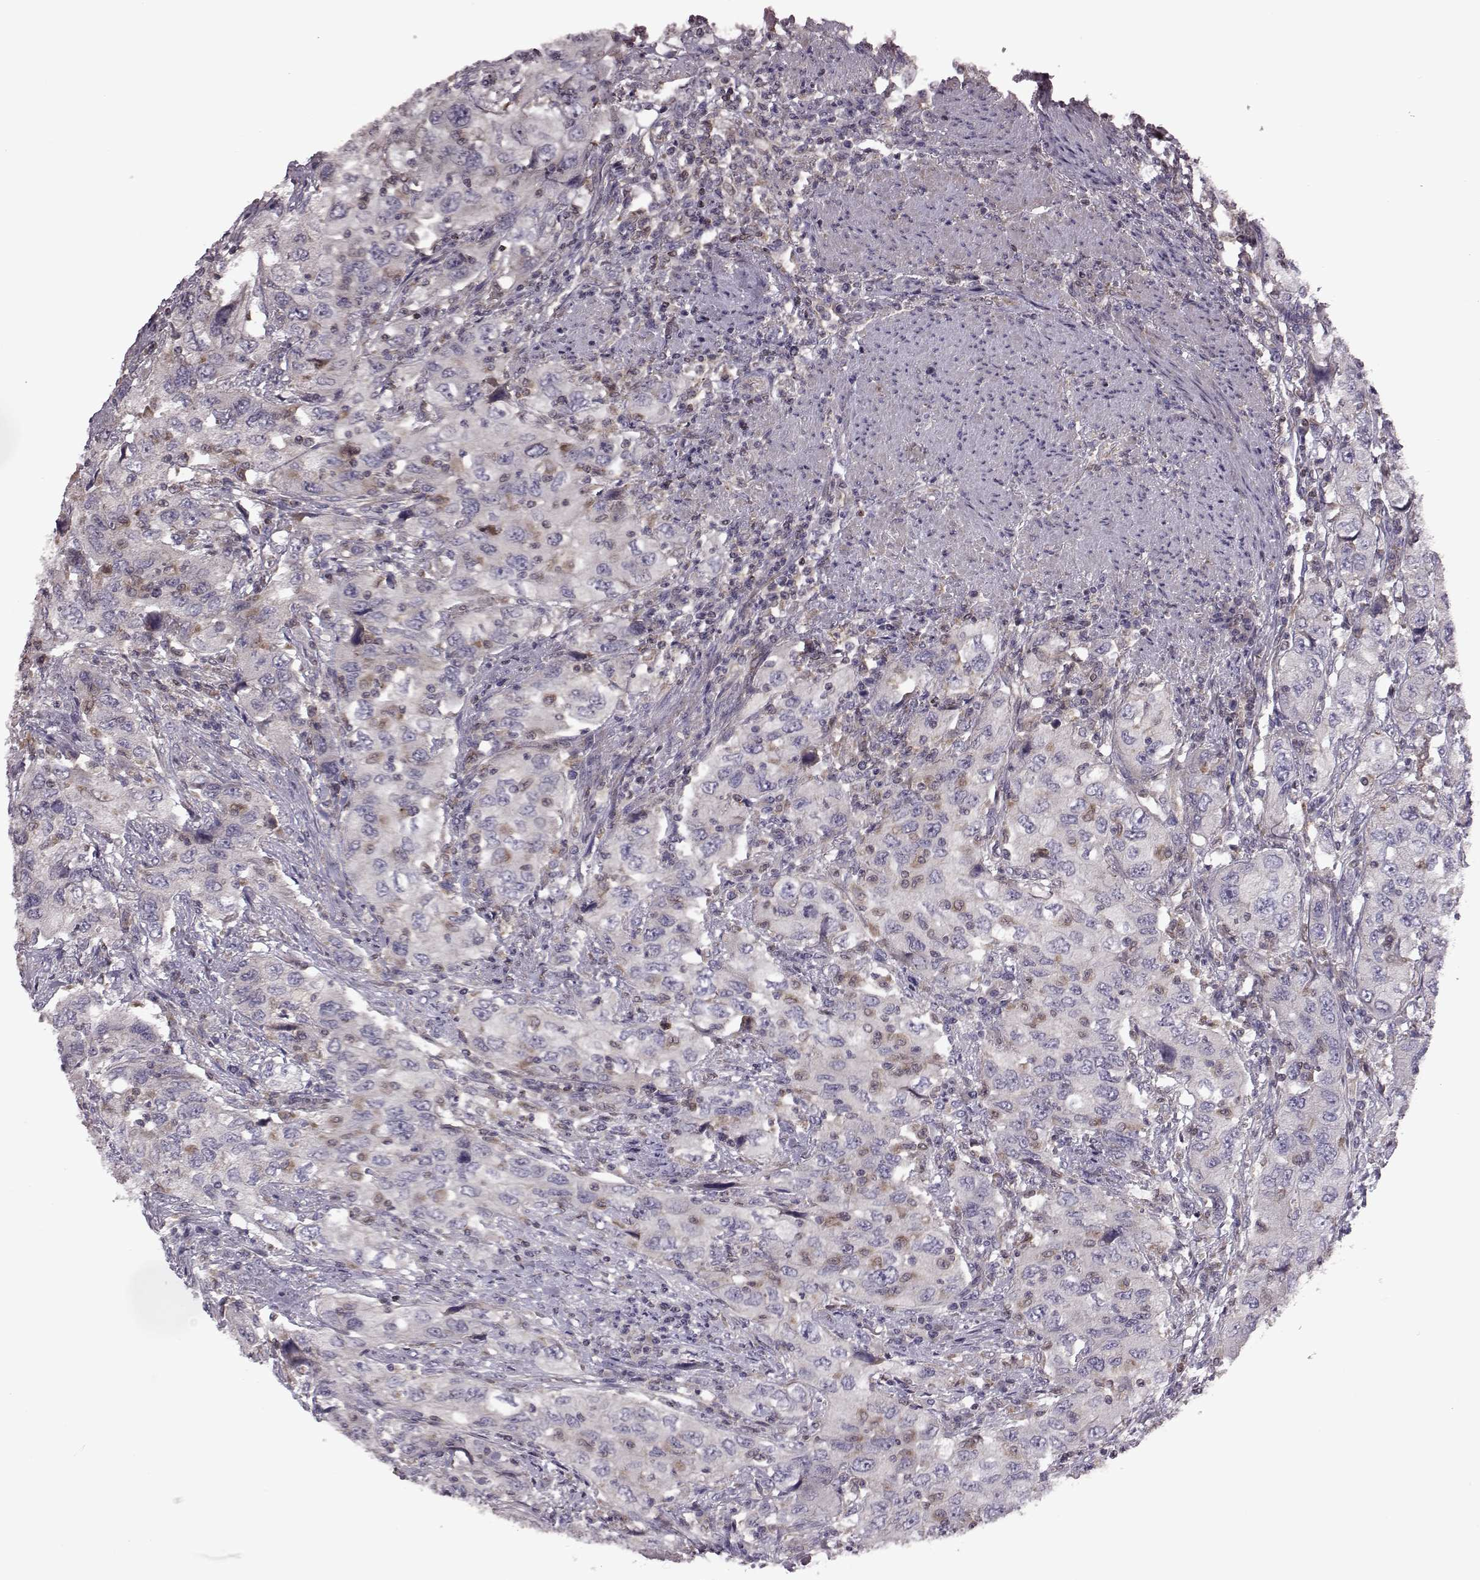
{"staining": {"intensity": "negative", "quantity": "none", "location": "none"}, "tissue": "urothelial cancer", "cell_type": "Tumor cells", "image_type": "cancer", "snomed": [{"axis": "morphology", "description": "Urothelial carcinoma, High grade"}, {"axis": "topography", "description": "Urinary bladder"}], "caption": "High magnification brightfield microscopy of urothelial cancer stained with DAB (3,3'-diaminobenzidine) (brown) and counterstained with hematoxylin (blue): tumor cells show no significant staining.", "gene": "CDC42SE1", "patient": {"sex": "male", "age": 76}}